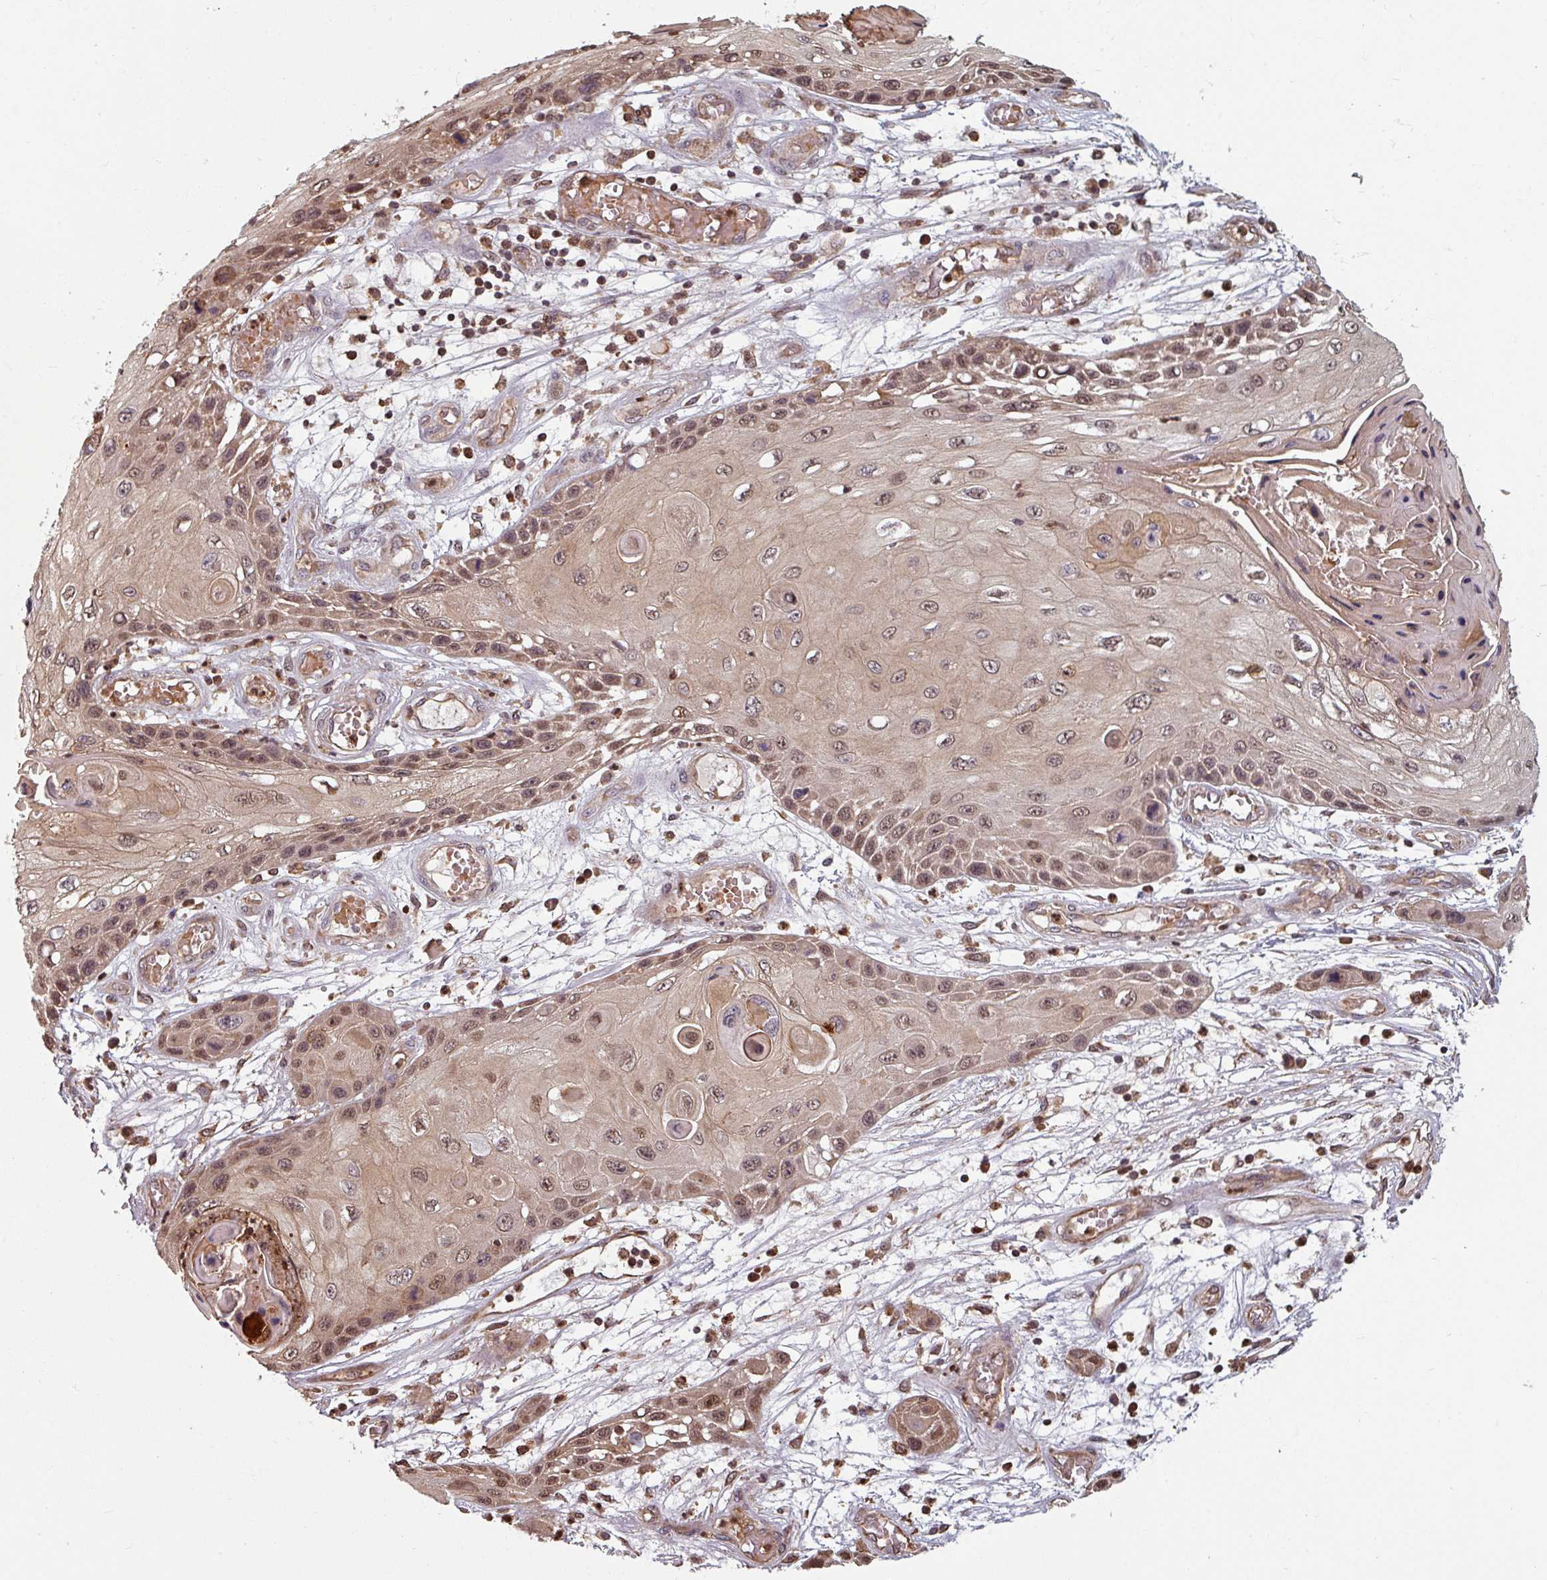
{"staining": {"intensity": "moderate", "quantity": ">75%", "location": "cytoplasmic/membranous,nuclear"}, "tissue": "skin cancer", "cell_type": "Tumor cells", "image_type": "cancer", "snomed": [{"axis": "morphology", "description": "Squamous cell carcinoma, NOS"}, {"axis": "topography", "description": "Skin"}, {"axis": "topography", "description": "Vulva"}], "caption": "Approximately >75% of tumor cells in skin cancer (squamous cell carcinoma) display moderate cytoplasmic/membranous and nuclear protein staining as visualized by brown immunohistochemical staining.", "gene": "EID1", "patient": {"sex": "female", "age": 44}}